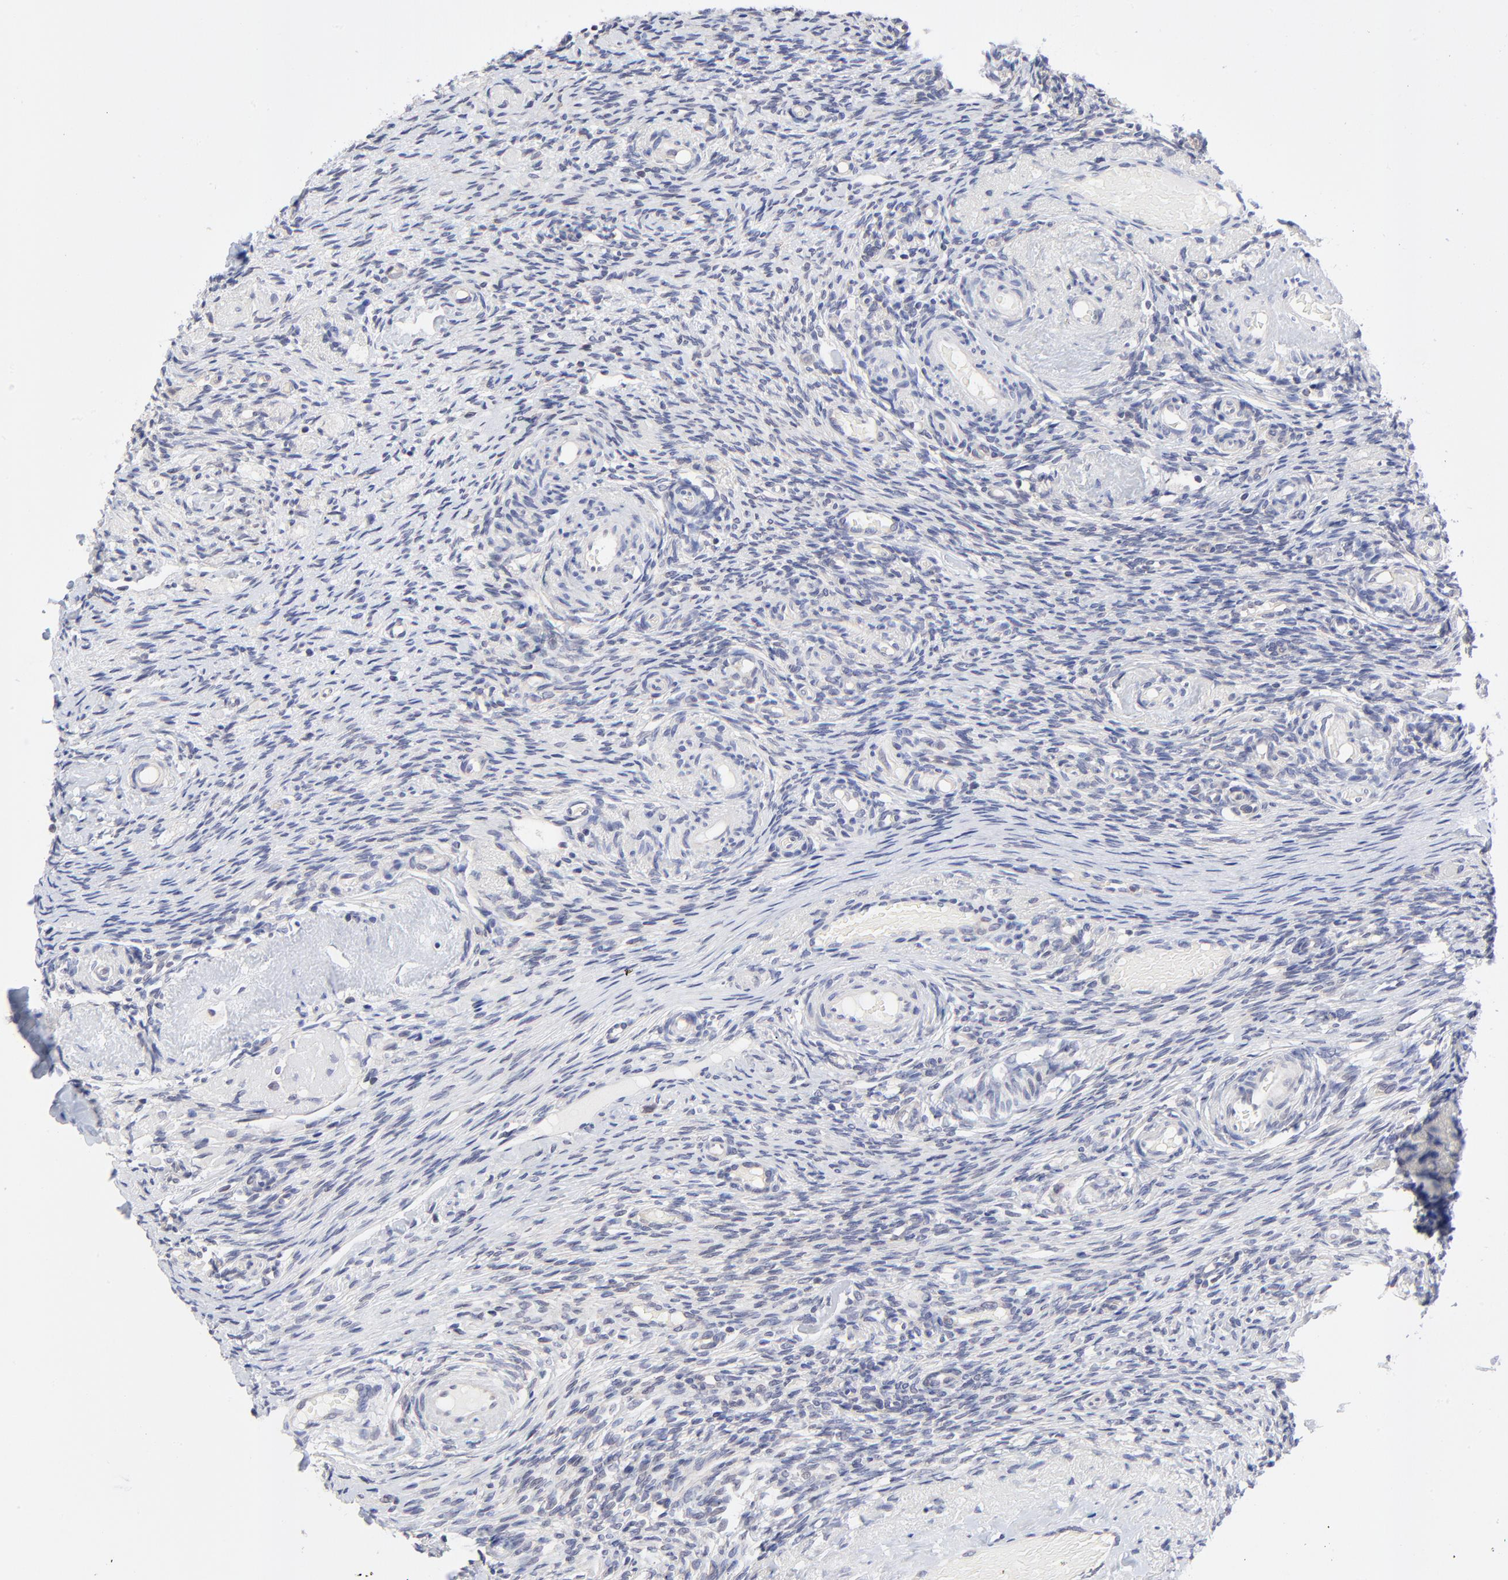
{"staining": {"intensity": "negative", "quantity": "none", "location": "none"}, "tissue": "ovary", "cell_type": "Ovarian stroma cells", "image_type": "normal", "snomed": [{"axis": "morphology", "description": "Normal tissue, NOS"}, {"axis": "topography", "description": "Ovary"}], "caption": "Immunohistochemistry histopathology image of normal ovary stained for a protein (brown), which reveals no expression in ovarian stroma cells. (DAB immunohistochemistry (IHC) with hematoxylin counter stain).", "gene": "FBXO8", "patient": {"sex": "female", "age": 60}}